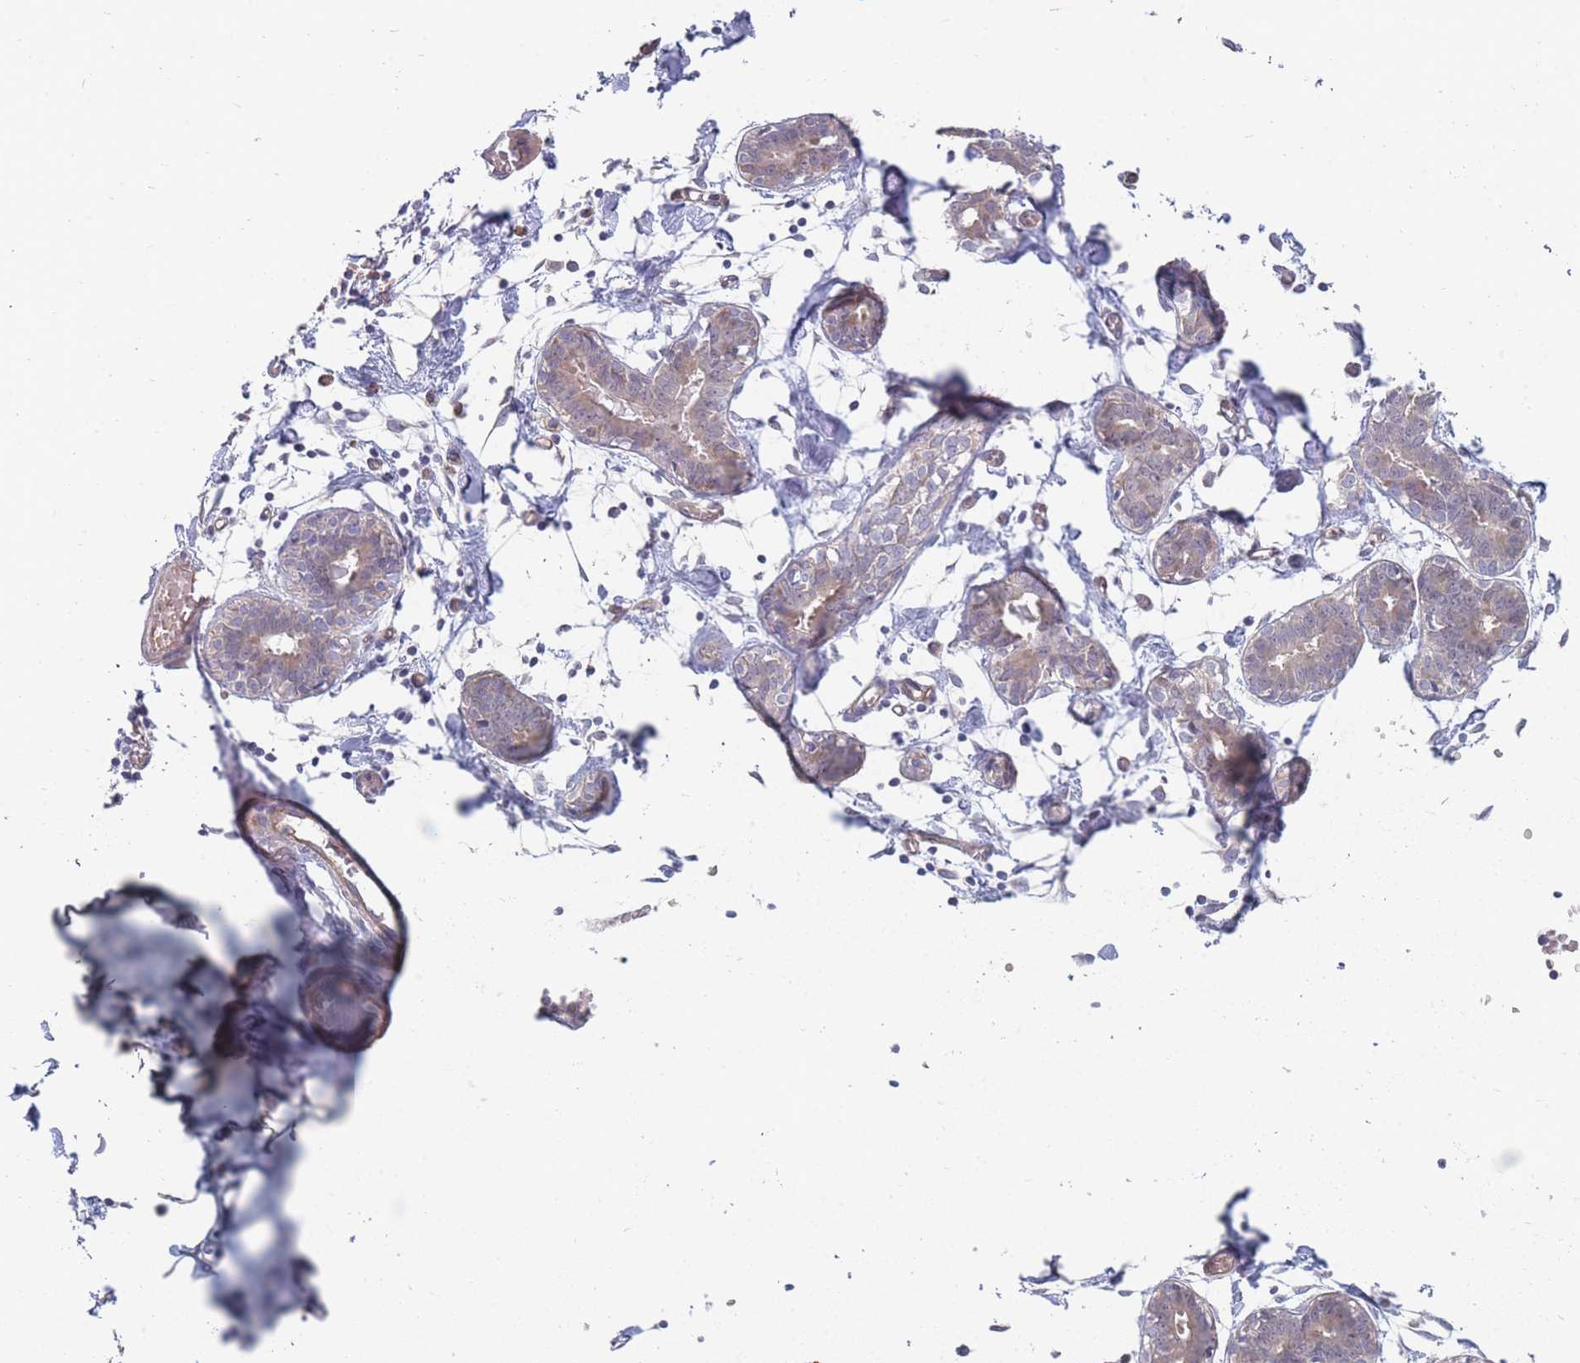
{"staining": {"intensity": "negative", "quantity": "none", "location": "none"}, "tissue": "breast", "cell_type": "Adipocytes", "image_type": "normal", "snomed": [{"axis": "morphology", "description": "Normal tissue, NOS"}, {"axis": "topography", "description": "Breast"}], "caption": "An IHC photomicrograph of unremarkable breast is shown. There is no staining in adipocytes of breast.", "gene": "NUB1", "patient": {"sex": "female", "age": 27}}